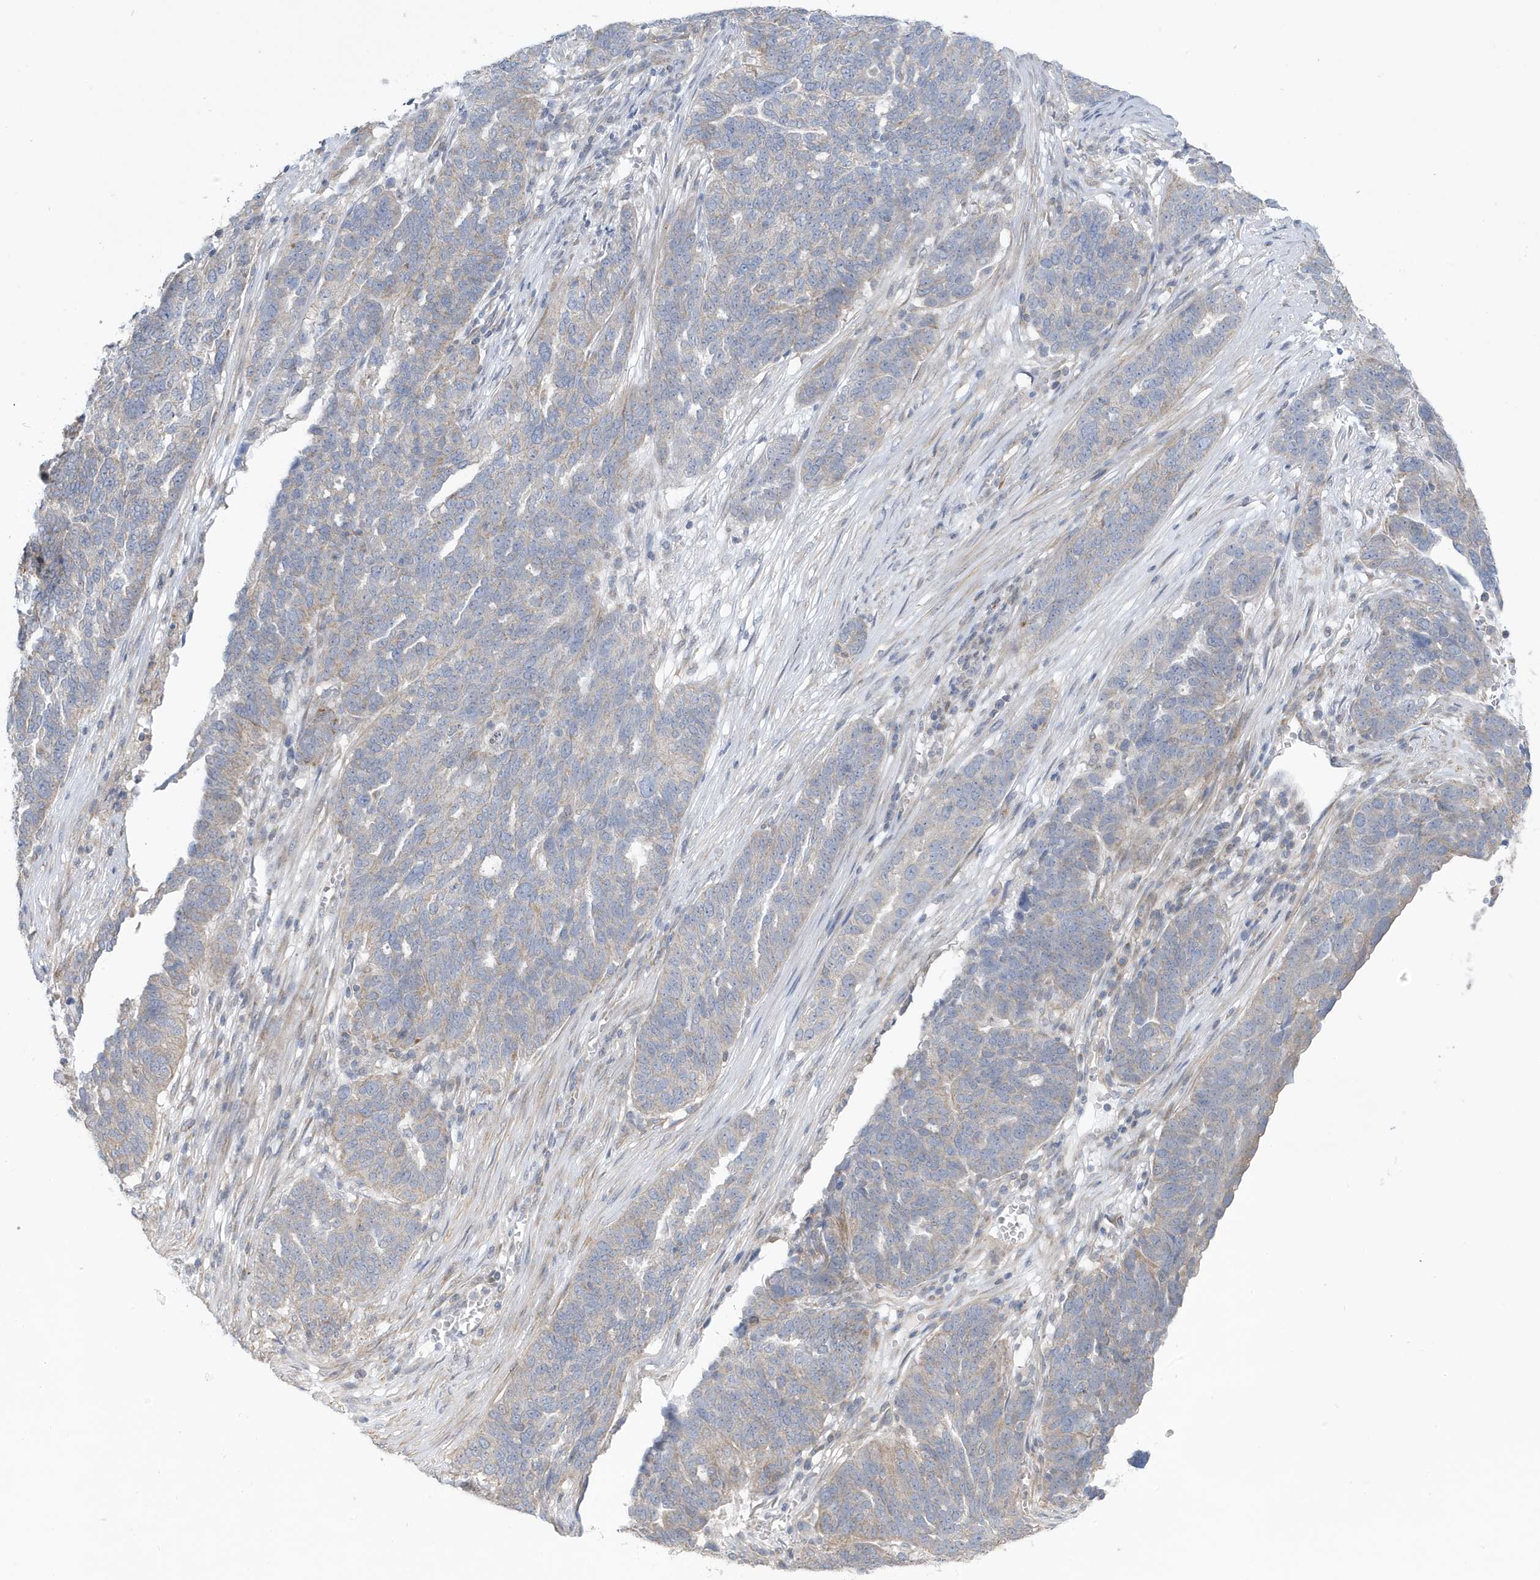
{"staining": {"intensity": "weak", "quantity": "<25%", "location": "cytoplasmic/membranous"}, "tissue": "ovarian cancer", "cell_type": "Tumor cells", "image_type": "cancer", "snomed": [{"axis": "morphology", "description": "Cystadenocarcinoma, serous, NOS"}, {"axis": "topography", "description": "Ovary"}], "caption": "Protein analysis of ovarian cancer (serous cystadenocarcinoma) demonstrates no significant positivity in tumor cells.", "gene": "ATP13A5", "patient": {"sex": "female", "age": 59}}